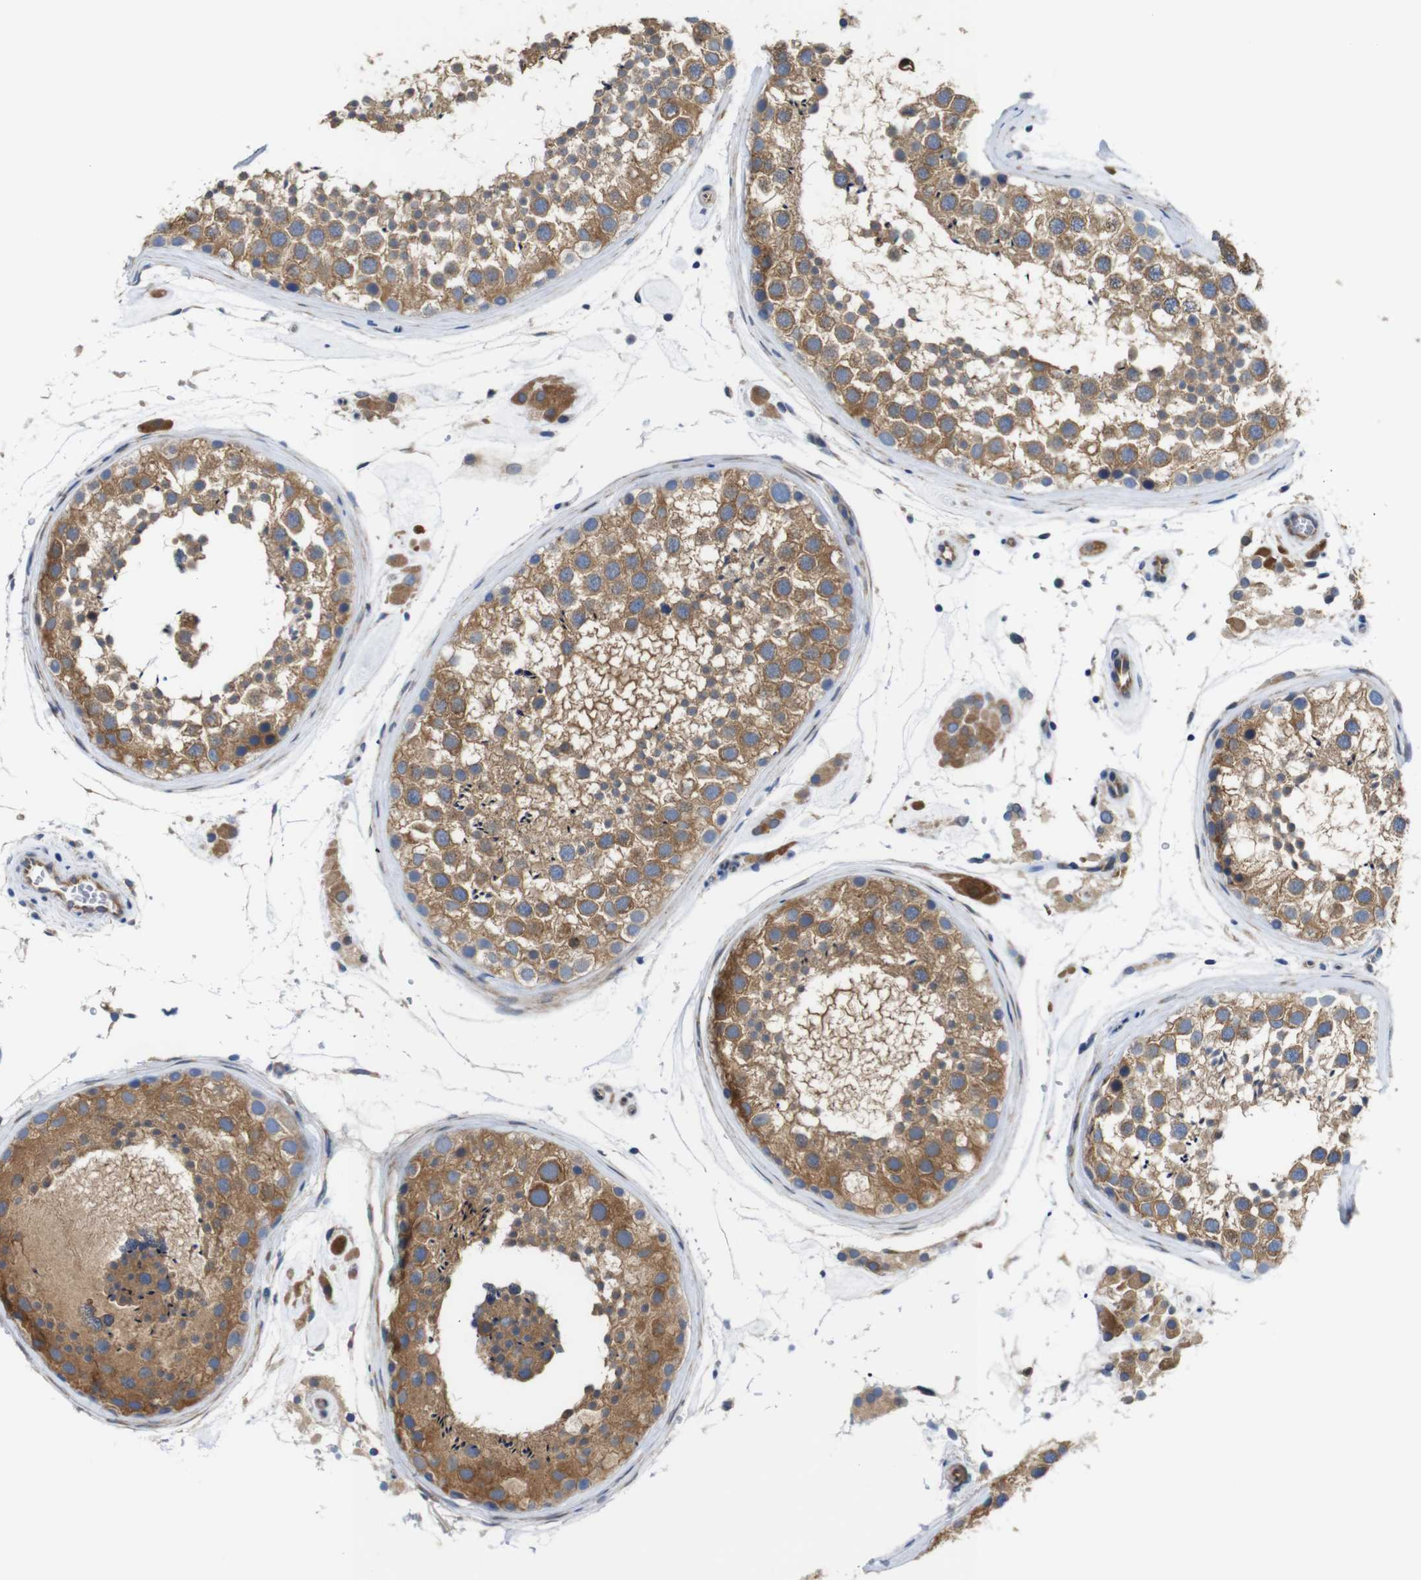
{"staining": {"intensity": "moderate", "quantity": ">75%", "location": "cytoplasmic/membranous"}, "tissue": "testis", "cell_type": "Cells in seminiferous ducts", "image_type": "normal", "snomed": [{"axis": "morphology", "description": "Normal tissue, NOS"}, {"axis": "topography", "description": "Testis"}], "caption": "IHC of unremarkable testis displays medium levels of moderate cytoplasmic/membranous expression in approximately >75% of cells in seminiferous ducts. The protein of interest is shown in brown color, while the nuclei are stained blue.", "gene": "DDRGK1", "patient": {"sex": "male", "age": 46}}